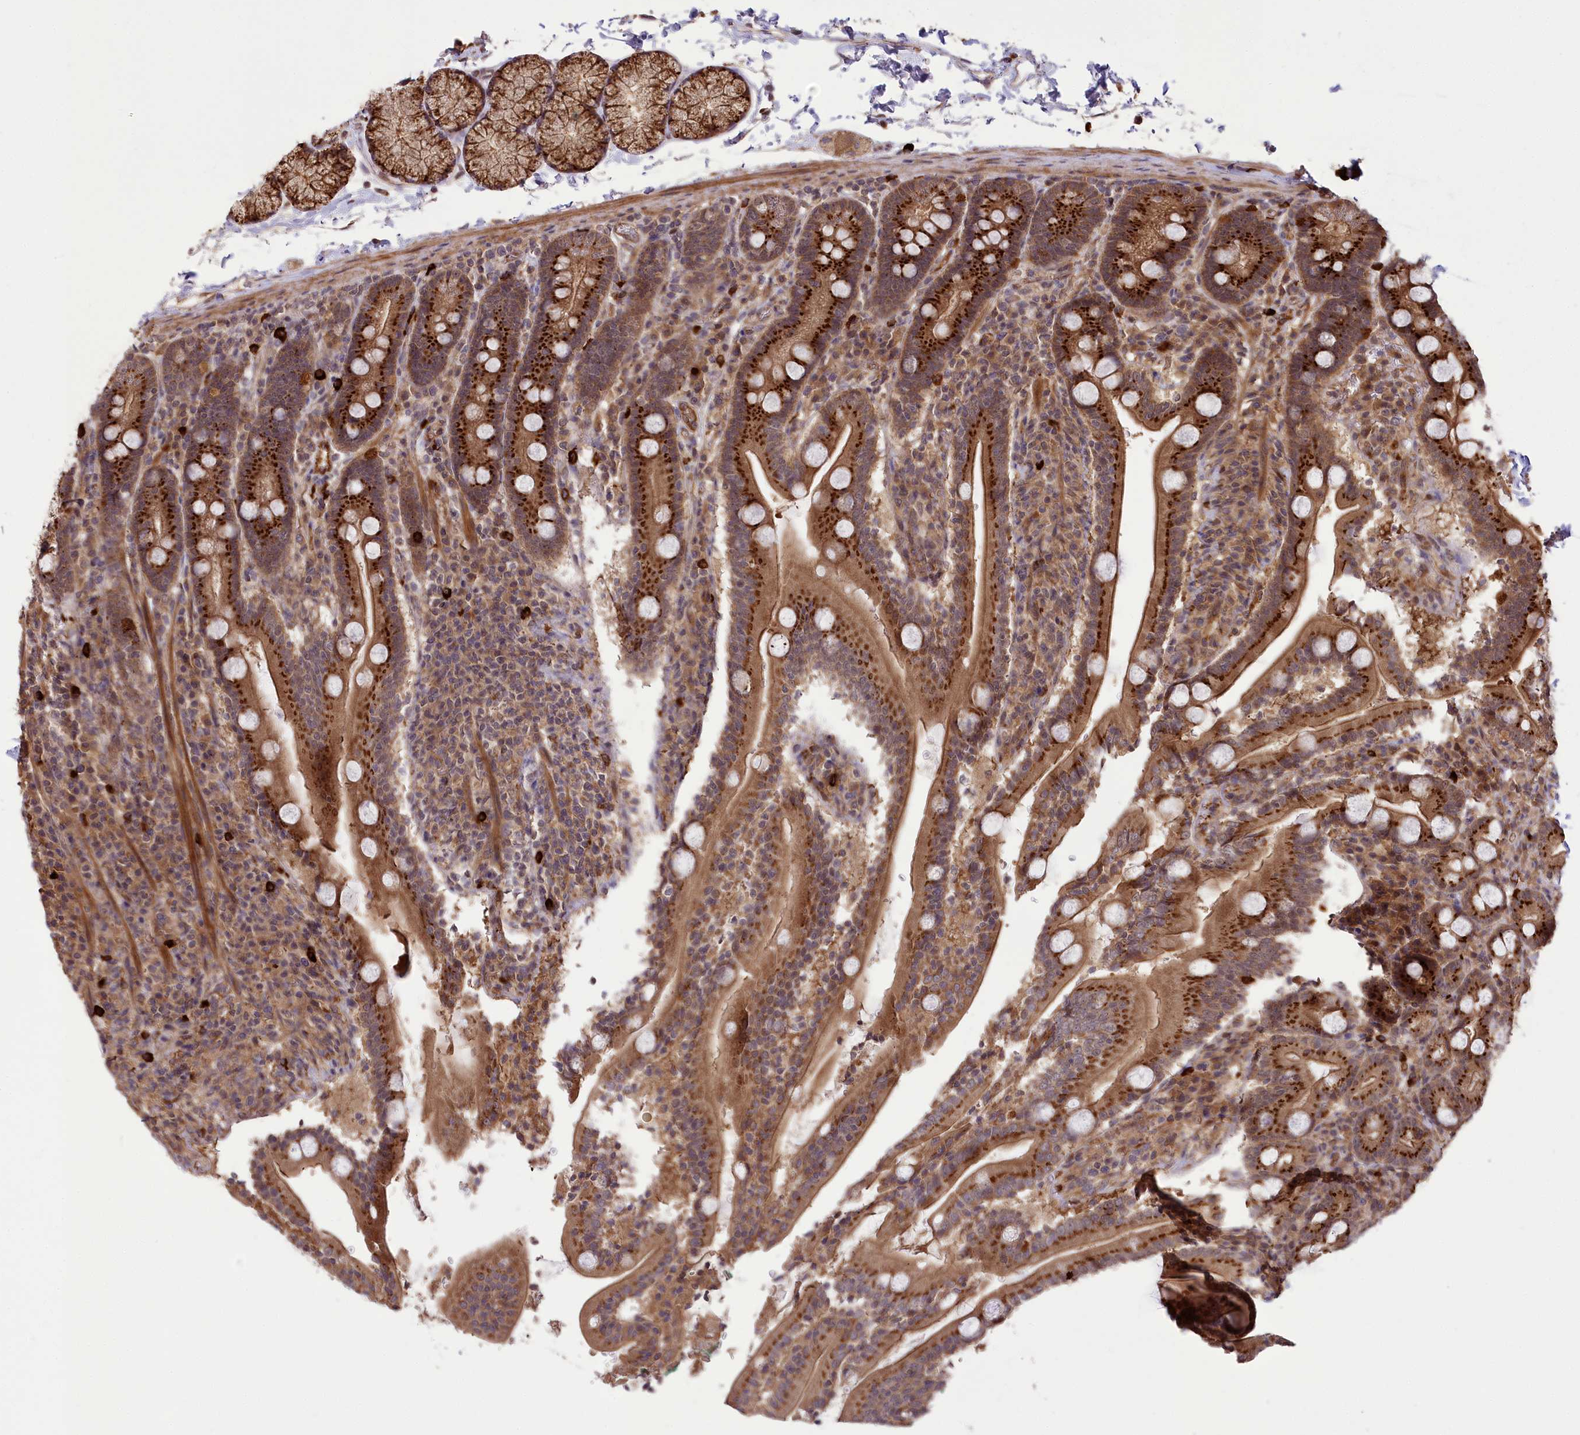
{"staining": {"intensity": "strong", "quantity": ">75%", "location": "cytoplasmic/membranous"}, "tissue": "duodenum", "cell_type": "Glandular cells", "image_type": "normal", "snomed": [{"axis": "morphology", "description": "Normal tissue, NOS"}, {"axis": "topography", "description": "Duodenum"}], "caption": "Protein staining by immunohistochemistry reveals strong cytoplasmic/membranous expression in approximately >75% of glandular cells in benign duodenum.", "gene": "CARD19", "patient": {"sex": "male", "age": 35}}